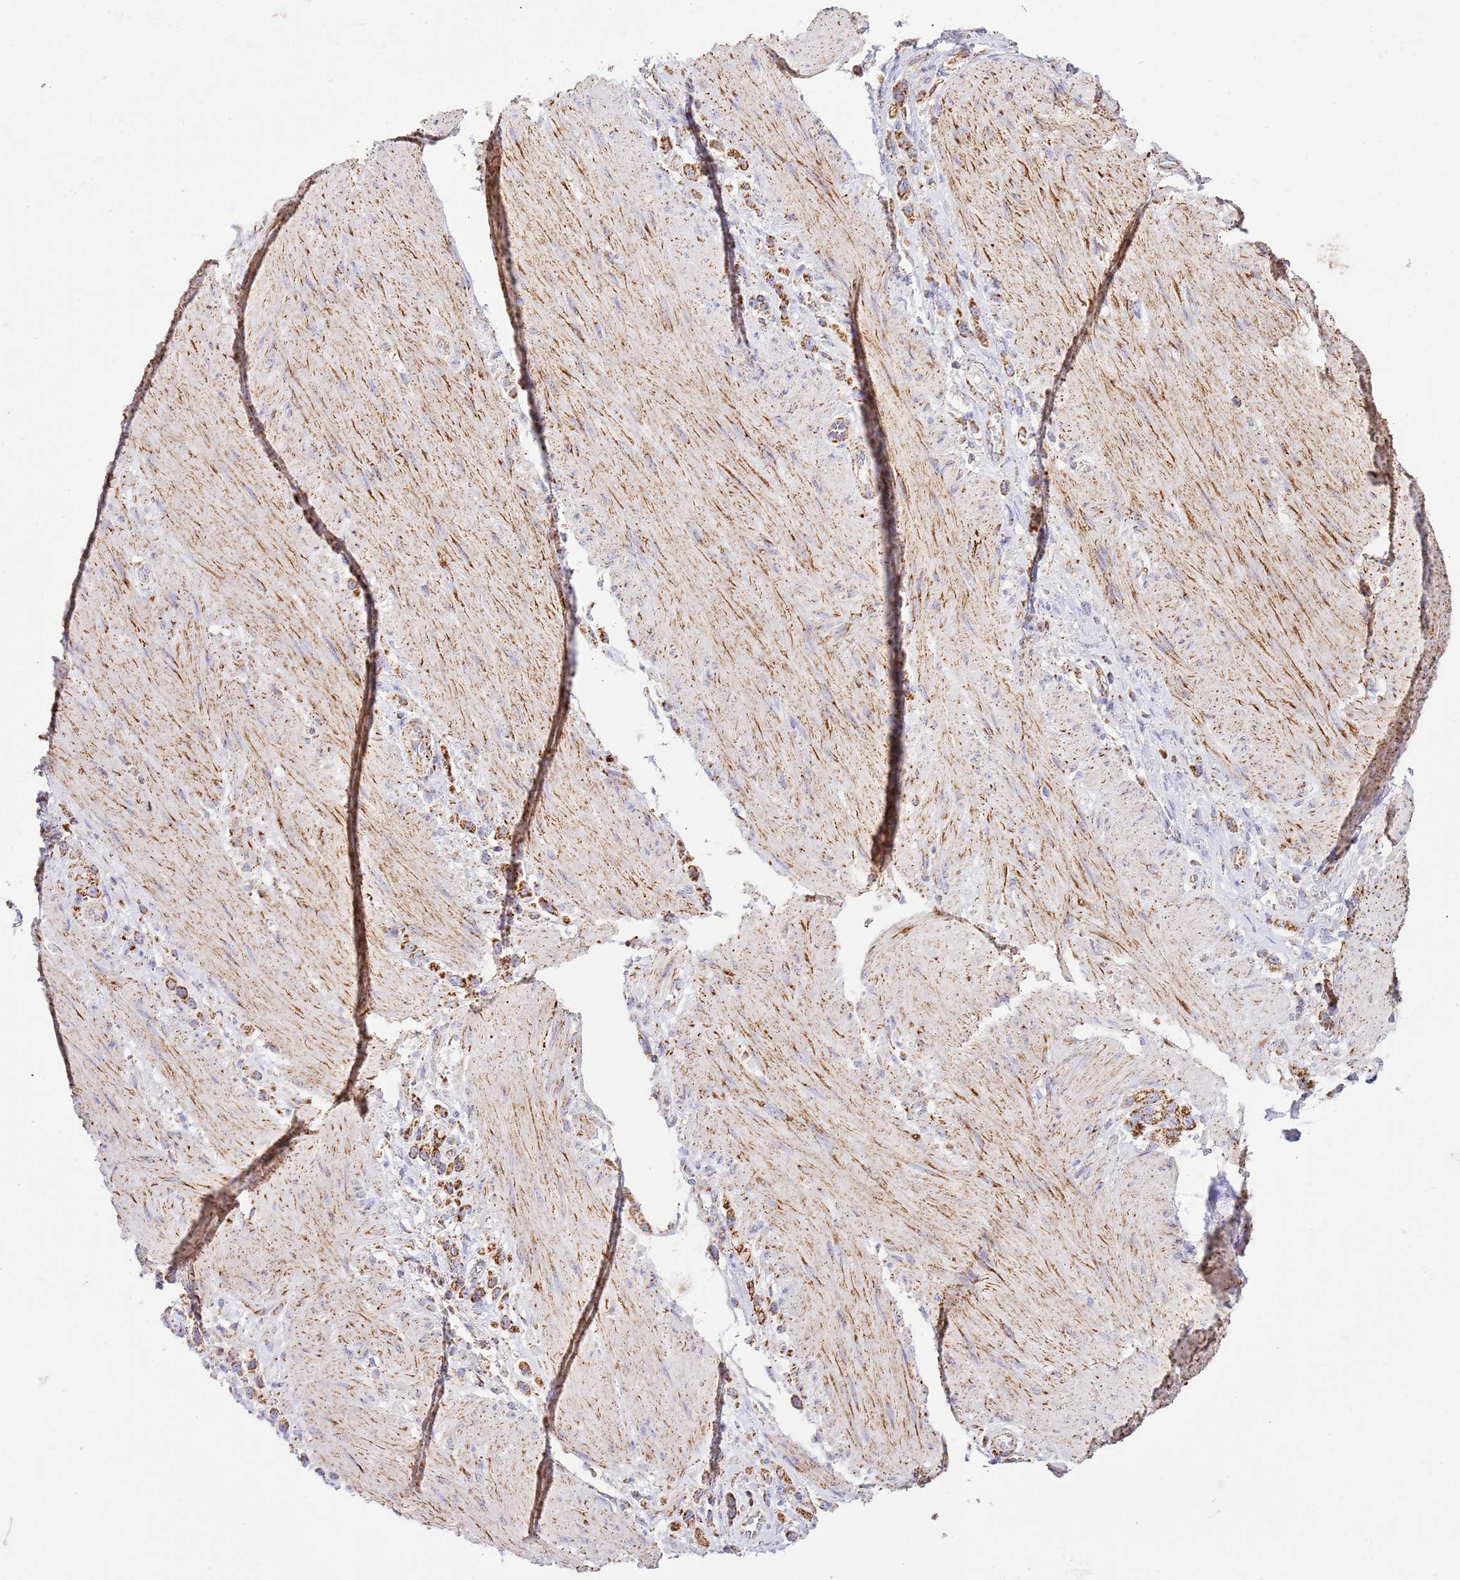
{"staining": {"intensity": "strong", "quantity": ">75%", "location": "cytoplasmic/membranous"}, "tissue": "stomach cancer", "cell_type": "Tumor cells", "image_type": "cancer", "snomed": [{"axis": "morphology", "description": "Adenocarcinoma, NOS"}, {"axis": "topography", "description": "Stomach"}], "caption": "Strong cytoplasmic/membranous staining for a protein is identified in about >75% of tumor cells of adenocarcinoma (stomach) using immunohistochemistry.", "gene": "ZBTB39", "patient": {"sex": "female", "age": 65}}